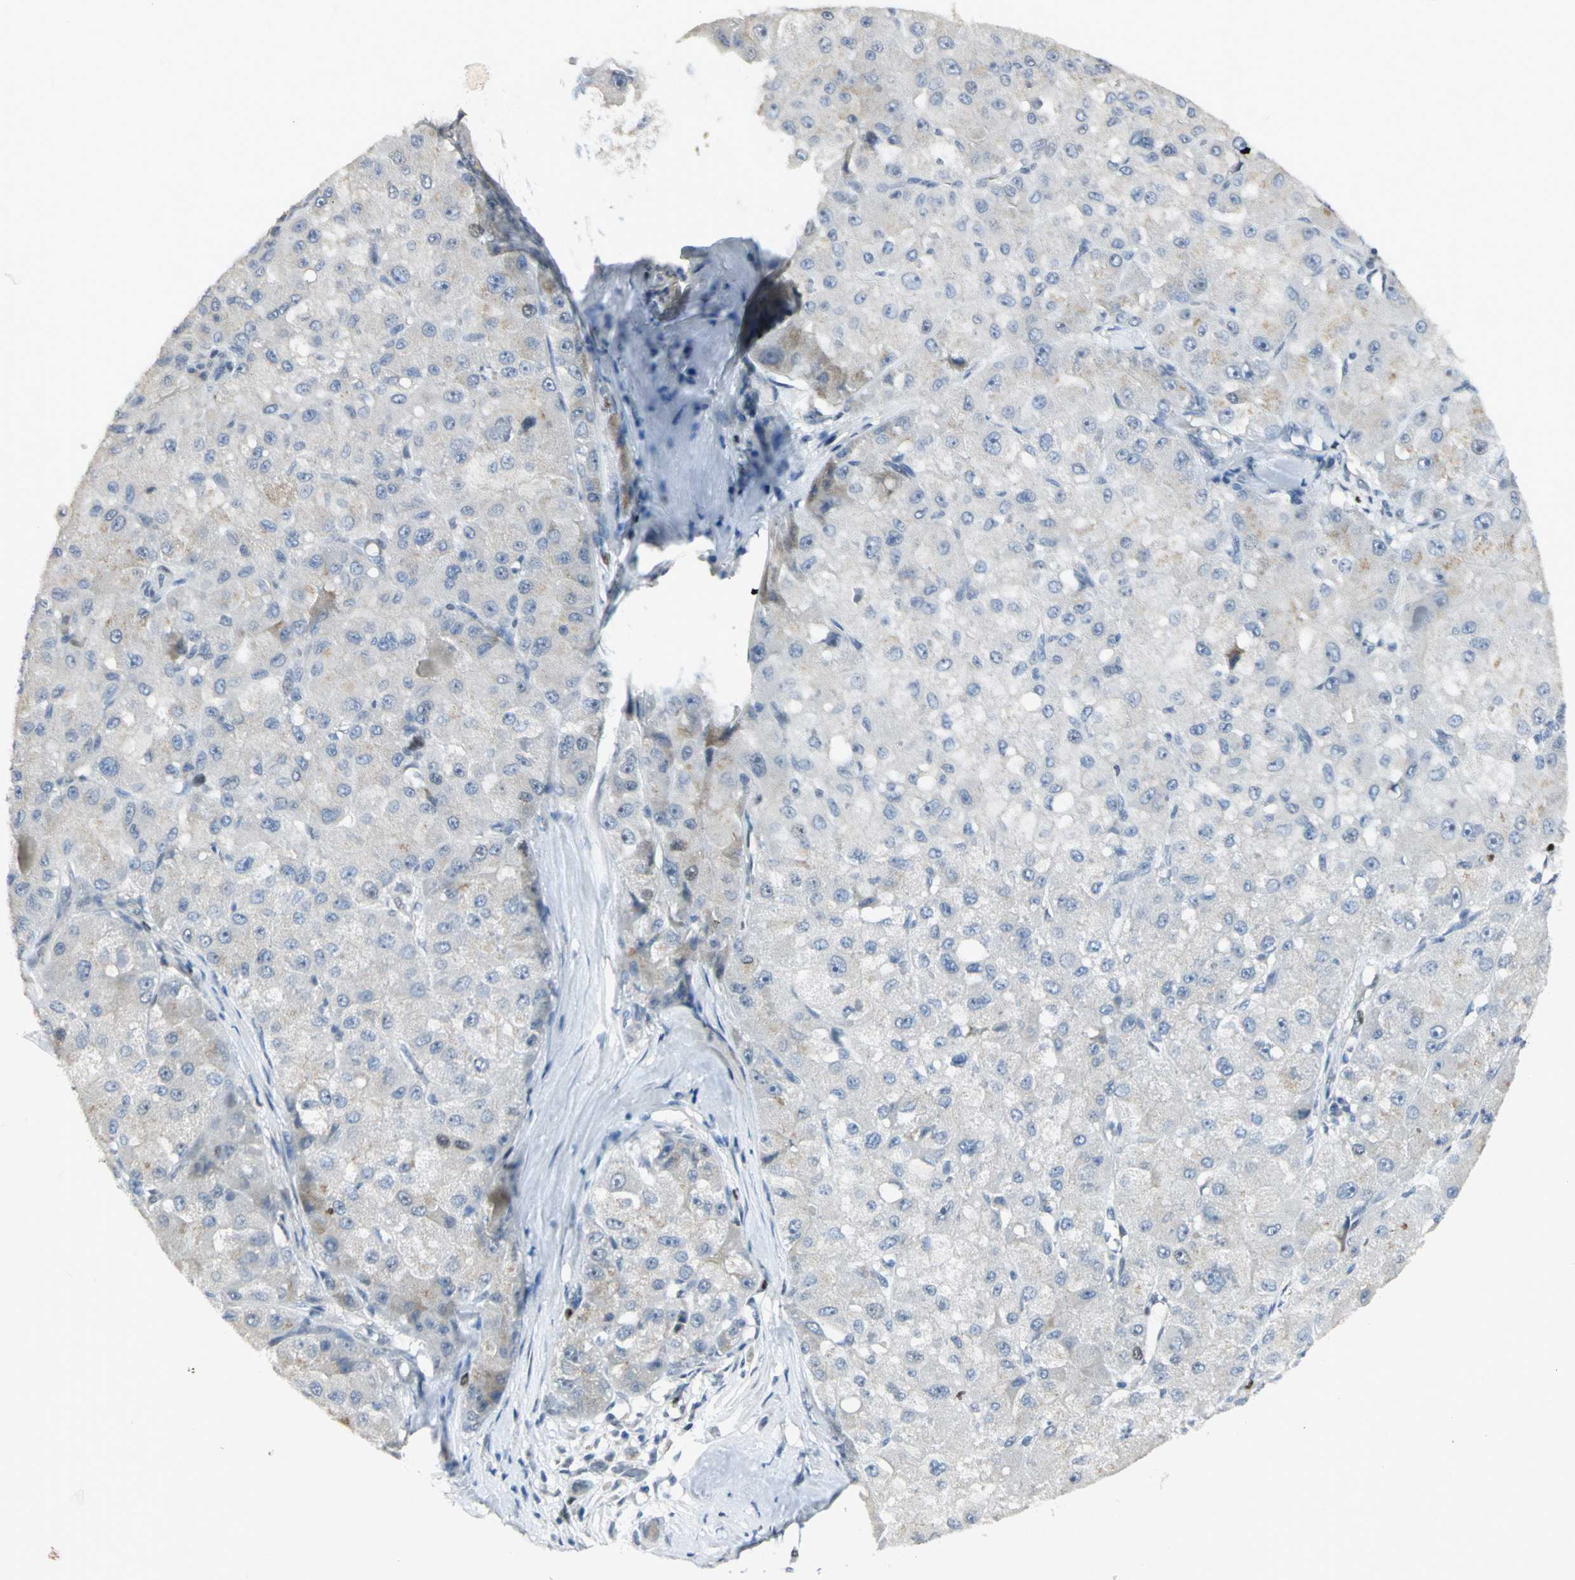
{"staining": {"intensity": "negative", "quantity": "none", "location": "none"}, "tissue": "liver cancer", "cell_type": "Tumor cells", "image_type": "cancer", "snomed": [{"axis": "morphology", "description": "Carcinoma, Hepatocellular, NOS"}, {"axis": "topography", "description": "Liver"}], "caption": "This is a image of immunohistochemistry (IHC) staining of liver hepatocellular carcinoma, which shows no positivity in tumor cells.", "gene": "BCL6", "patient": {"sex": "male", "age": 80}}